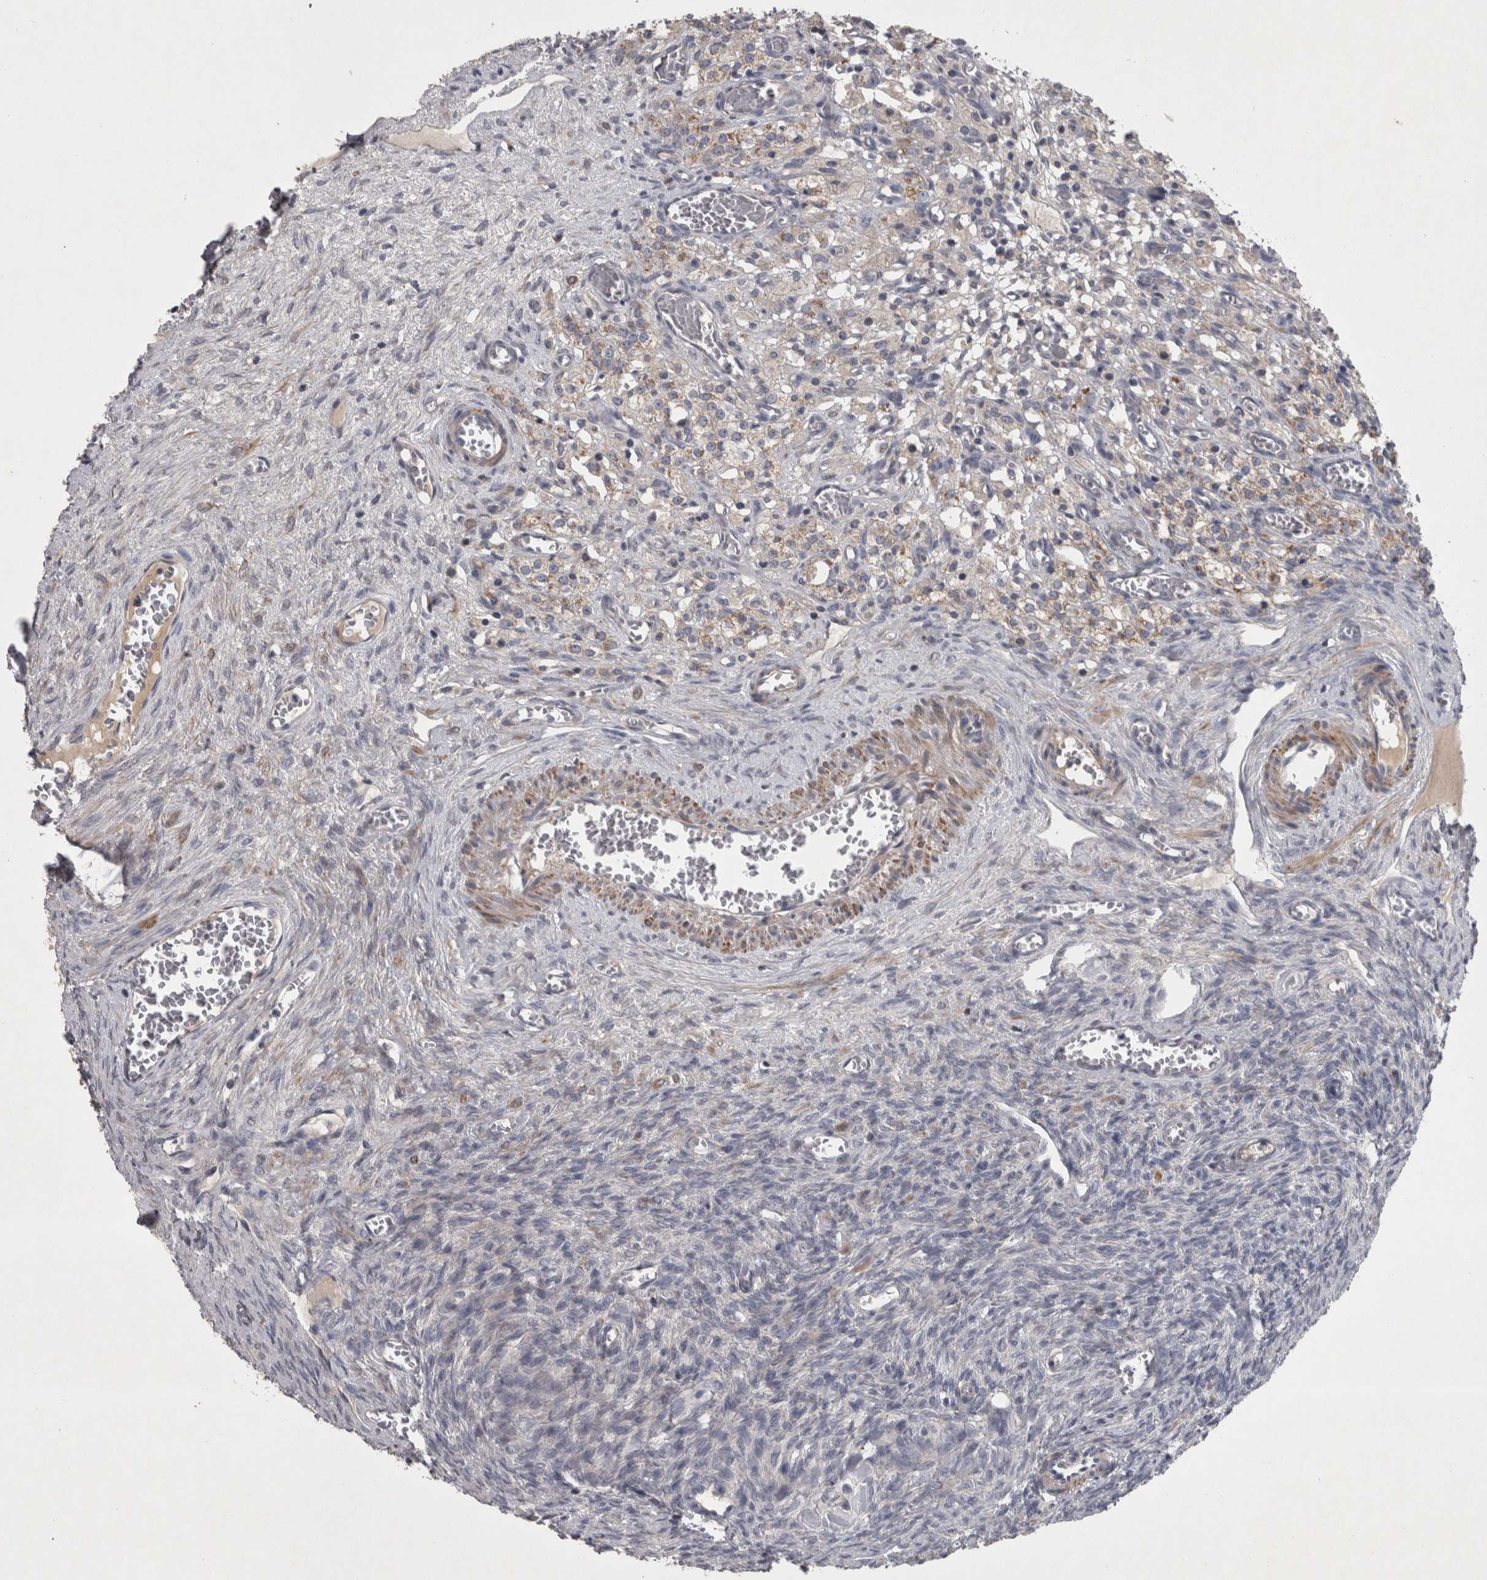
{"staining": {"intensity": "moderate", "quantity": ">75%", "location": "cytoplasmic/membranous"}, "tissue": "ovary", "cell_type": "Follicle cells", "image_type": "normal", "snomed": [{"axis": "morphology", "description": "Normal tissue, NOS"}, {"axis": "topography", "description": "Ovary"}], "caption": "Ovary stained with DAB immunohistochemistry exhibits medium levels of moderate cytoplasmic/membranous expression in approximately >75% of follicle cells.", "gene": "DBT", "patient": {"sex": "female", "age": 27}}